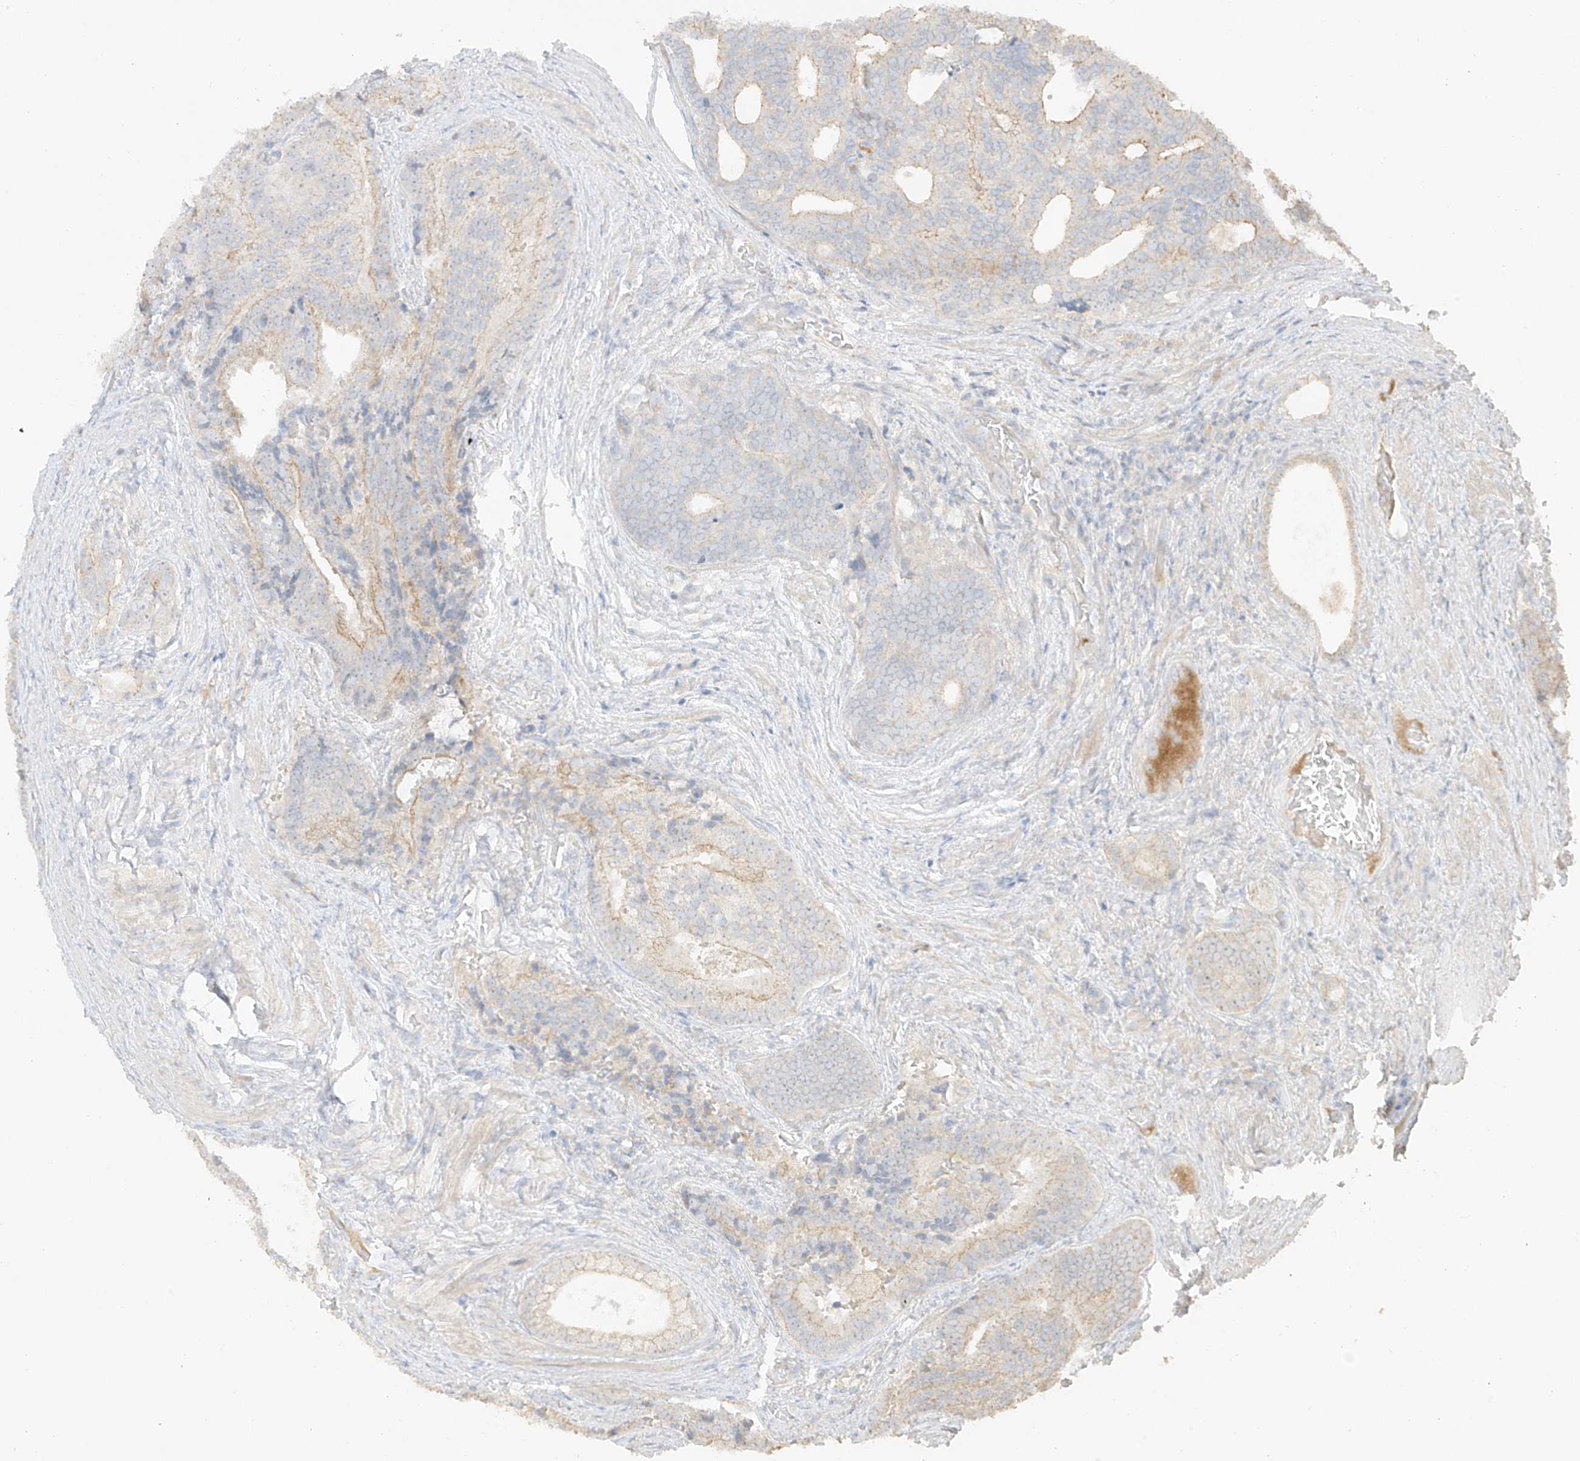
{"staining": {"intensity": "moderate", "quantity": "<25%", "location": "cytoplasmic/membranous"}, "tissue": "prostate cancer", "cell_type": "Tumor cells", "image_type": "cancer", "snomed": [{"axis": "morphology", "description": "Adenocarcinoma, Low grade"}, {"axis": "topography", "description": "Prostate"}], "caption": "Immunohistochemical staining of prostate adenocarcinoma (low-grade) shows low levels of moderate cytoplasmic/membranous positivity in about <25% of tumor cells.", "gene": "ZBTB41", "patient": {"sex": "male", "age": 71}}